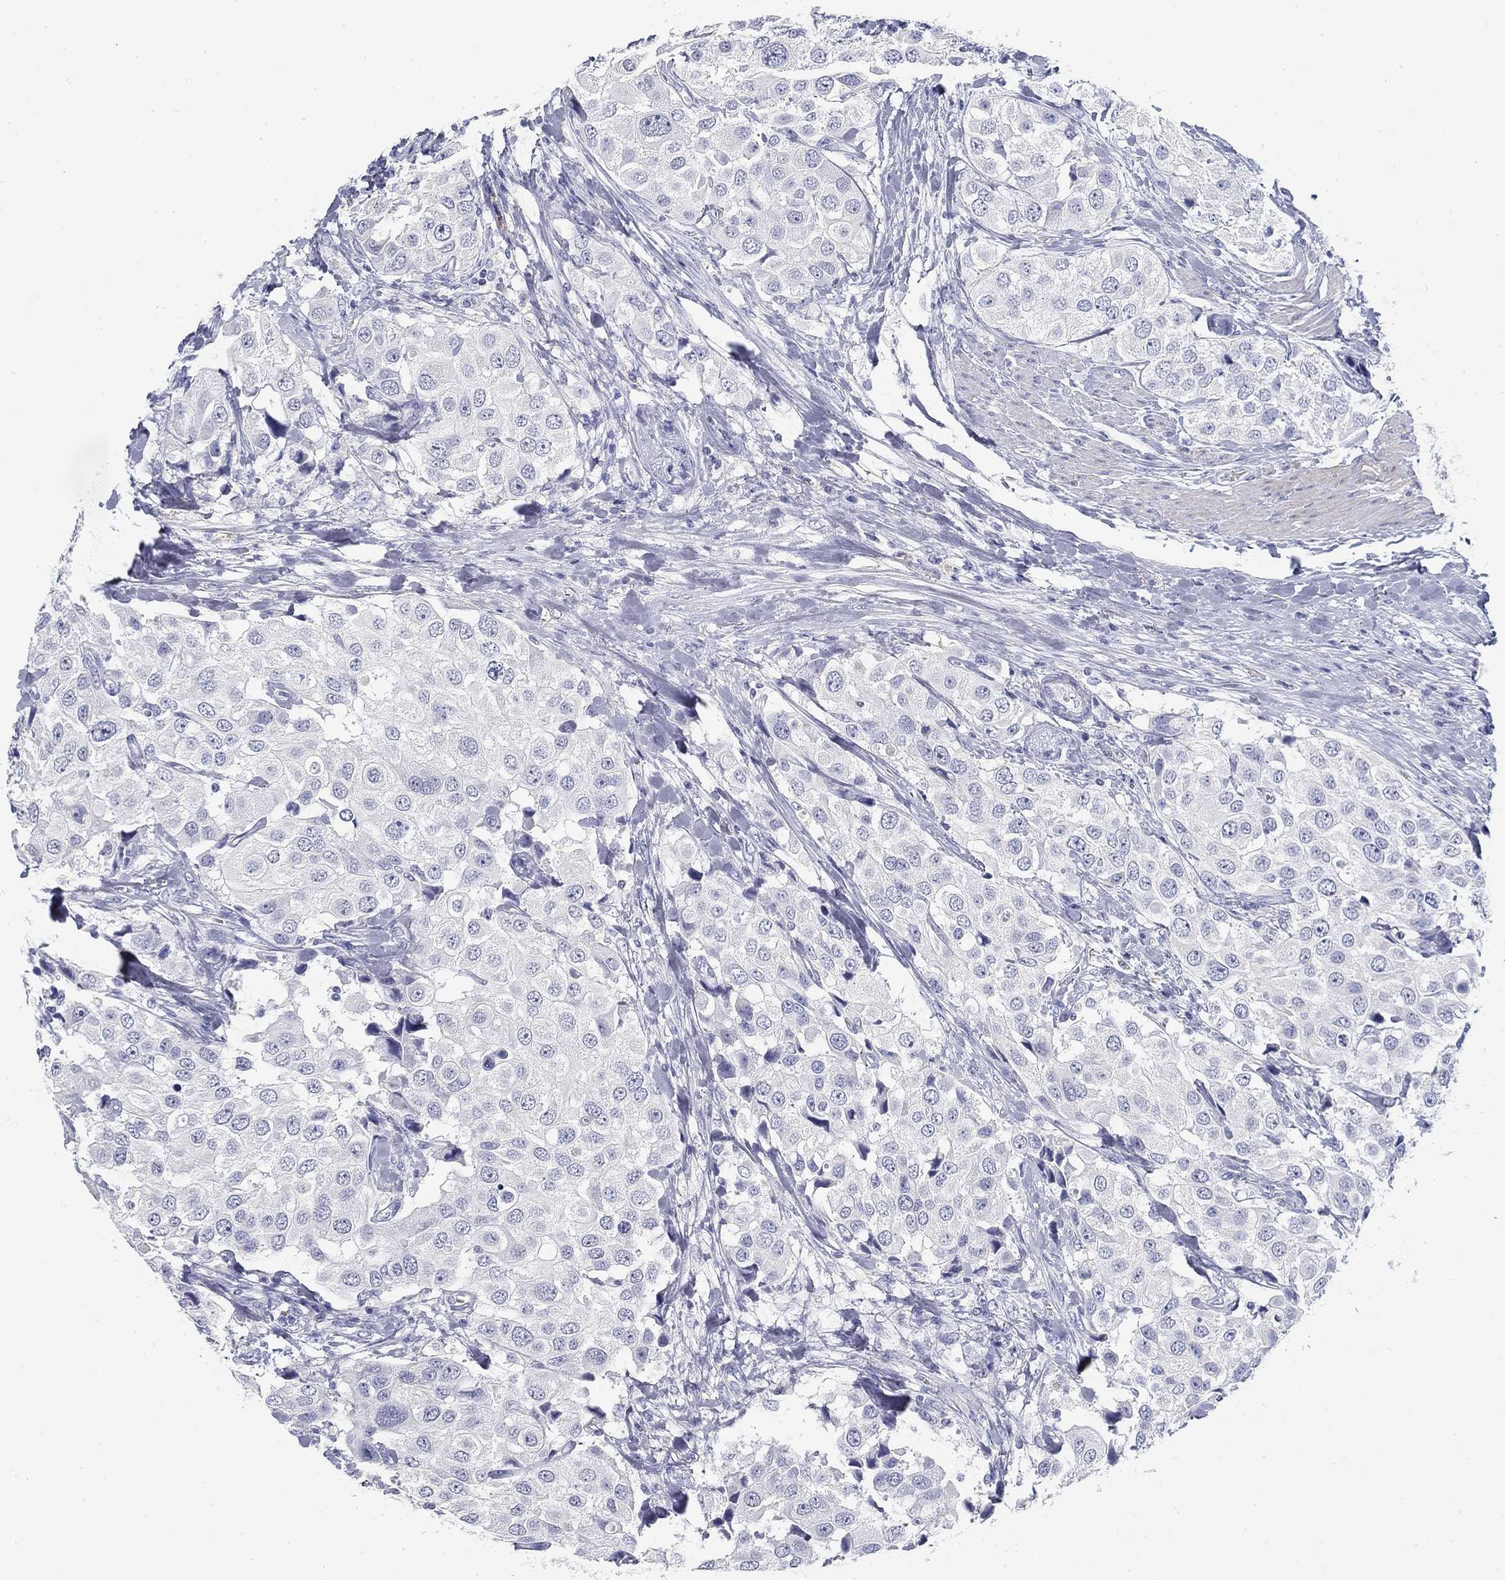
{"staining": {"intensity": "negative", "quantity": "none", "location": "none"}, "tissue": "urothelial cancer", "cell_type": "Tumor cells", "image_type": "cancer", "snomed": [{"axis": "morphology", "description": "Urothelial carcinoma, High grade"}, {"axis": "topography", "description": "Urinary bladder"}], "caption": "IHC photomicrograph of high-grade urothelial carcinoma stained for a protein (brown), which reveals no positivity in tumor cells.", "gene": "CD79B", "patient": {"sex": "female", "age": 64}}